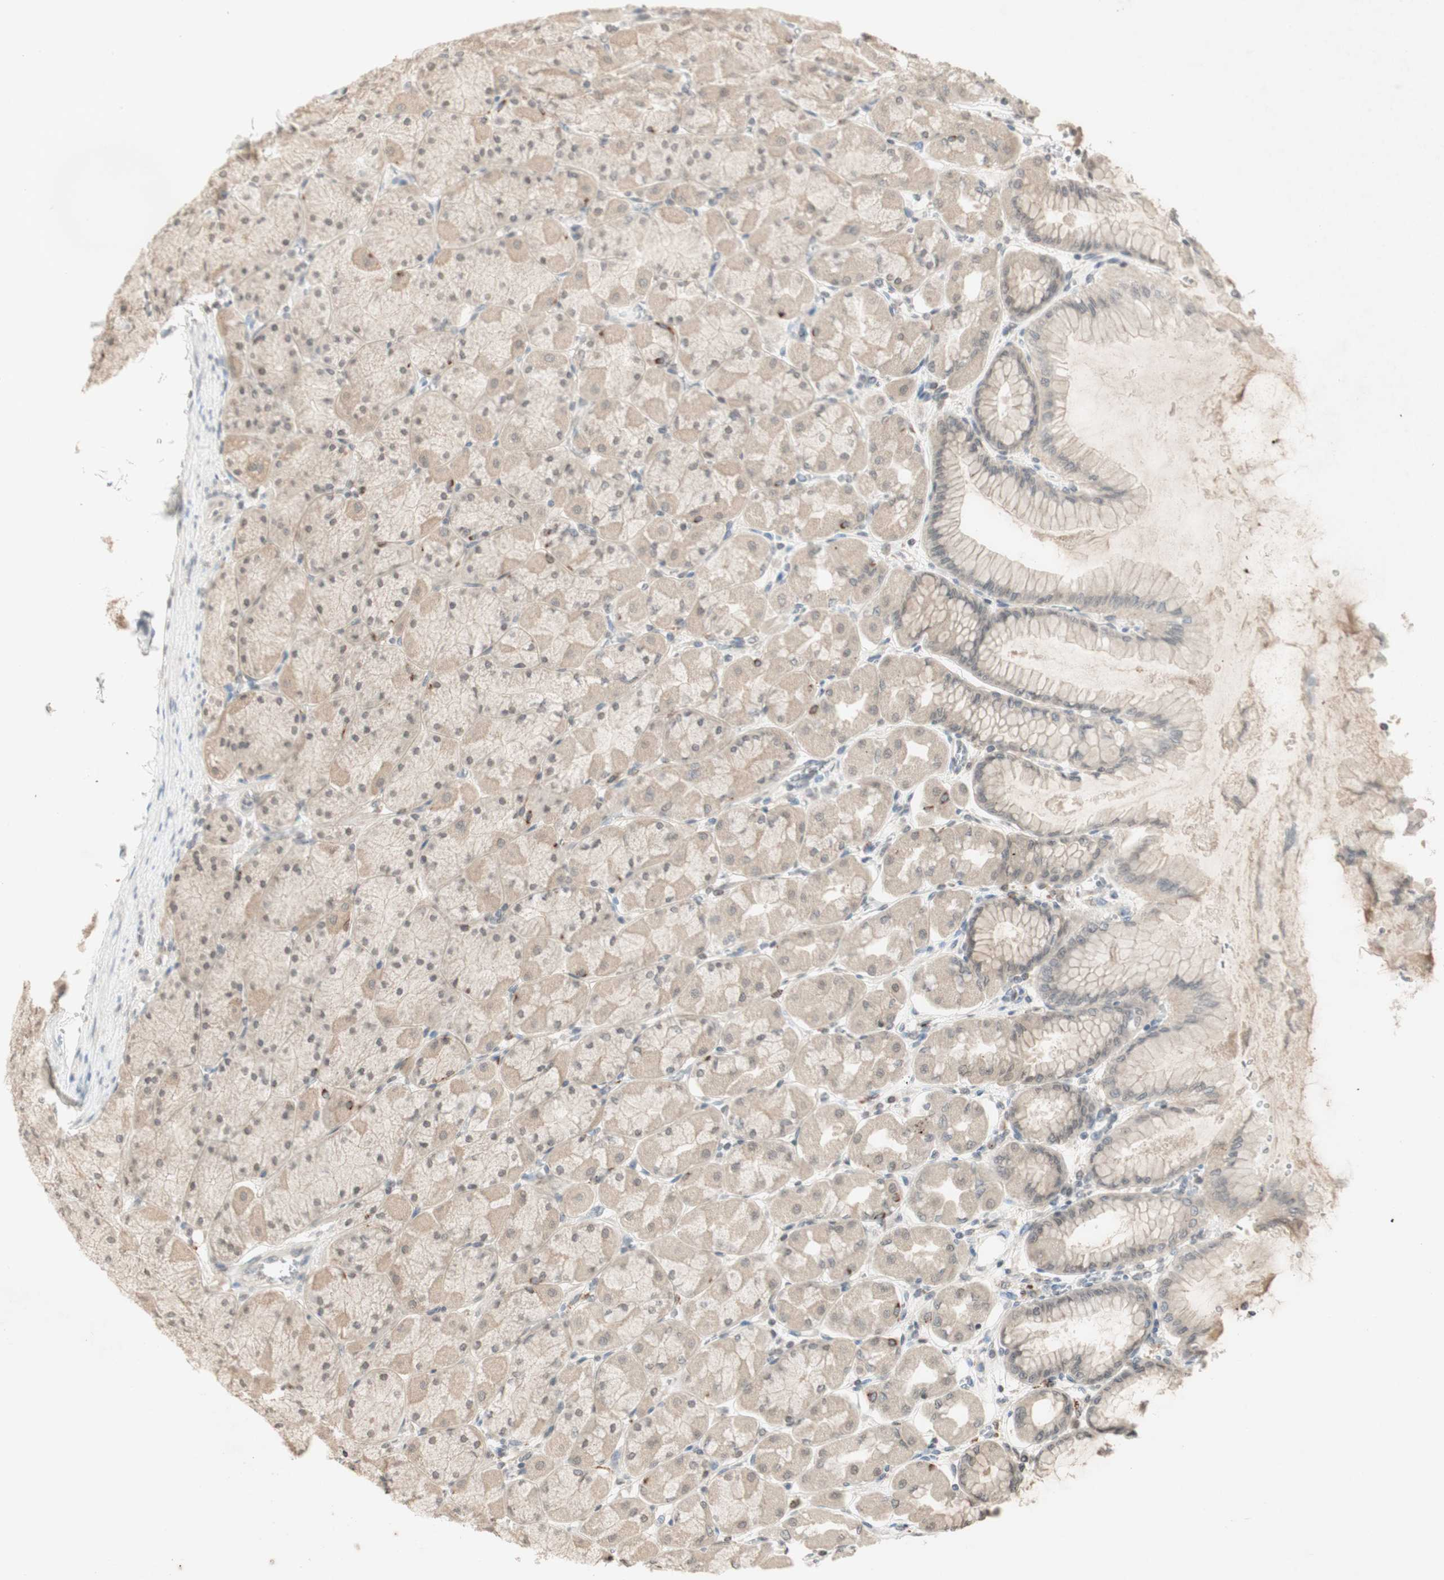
{"staining": {"intensity": "weak", "quantity": ">75%", "location": "cytoplasmic/membranous,nuclear"}, "tissue": "stomach", "cell_type": "Glandular cells", "image_type": "normal", "snomed": [{"axis": "morphology", "description": "Normal tissue, NOS"}, {"axis": "topography", "description": "Stomach, upper"}], "caption": "The photomicrograph displays a brown stain indicating the presence of a protein in the cytoplasmic/membranous,nuclear of glandular cells in stomach. (DAB IHC with brightfield microscopy, high magnification).", "gene": "GLI1", "patient": {"sex": "female", "age": 56}}